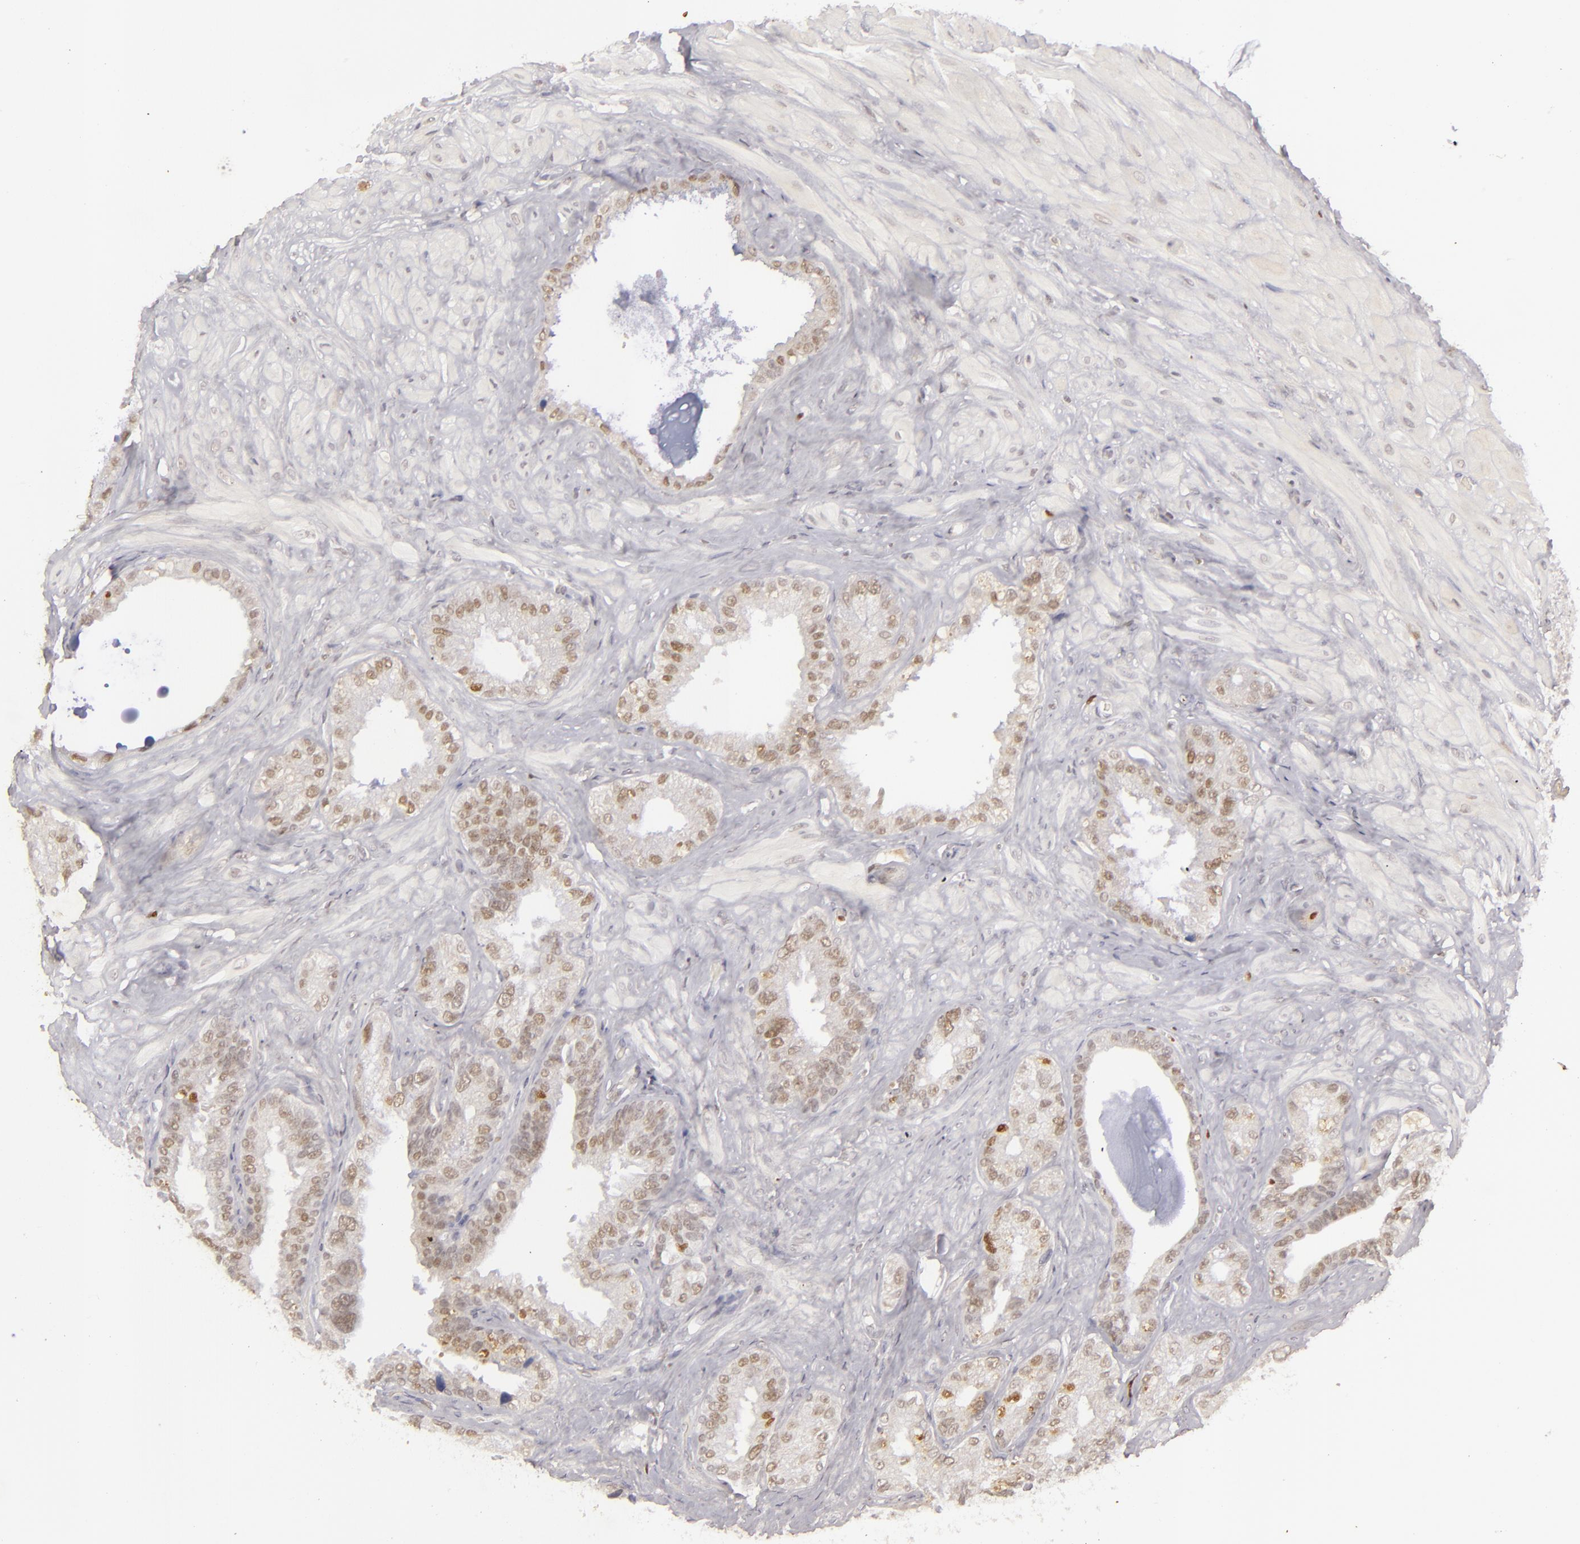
{"staining": {"intensity": "weak", "quantity": ">75%", "location": "nuclear"}, "tissue": "seminal vesicle", "cell_type": "Glandular cells", "image_type": "normal", "snomed": [{"axis": "morphology", "description": "Normal tissue, NOS"}, {"axis": "topography", "description": "Seminal veicle"}], "caption": "DAB (3,3'-diaminobenzidine) immunohistochemical staining of unremarkable human seminal vesicle shows weak nuclear protein expression in about >75% of glandular cells. (IHC, brightfield microscopy, high magnification).", "gene": "FEN1", "patient": {"sex": "male", "age": 63}}